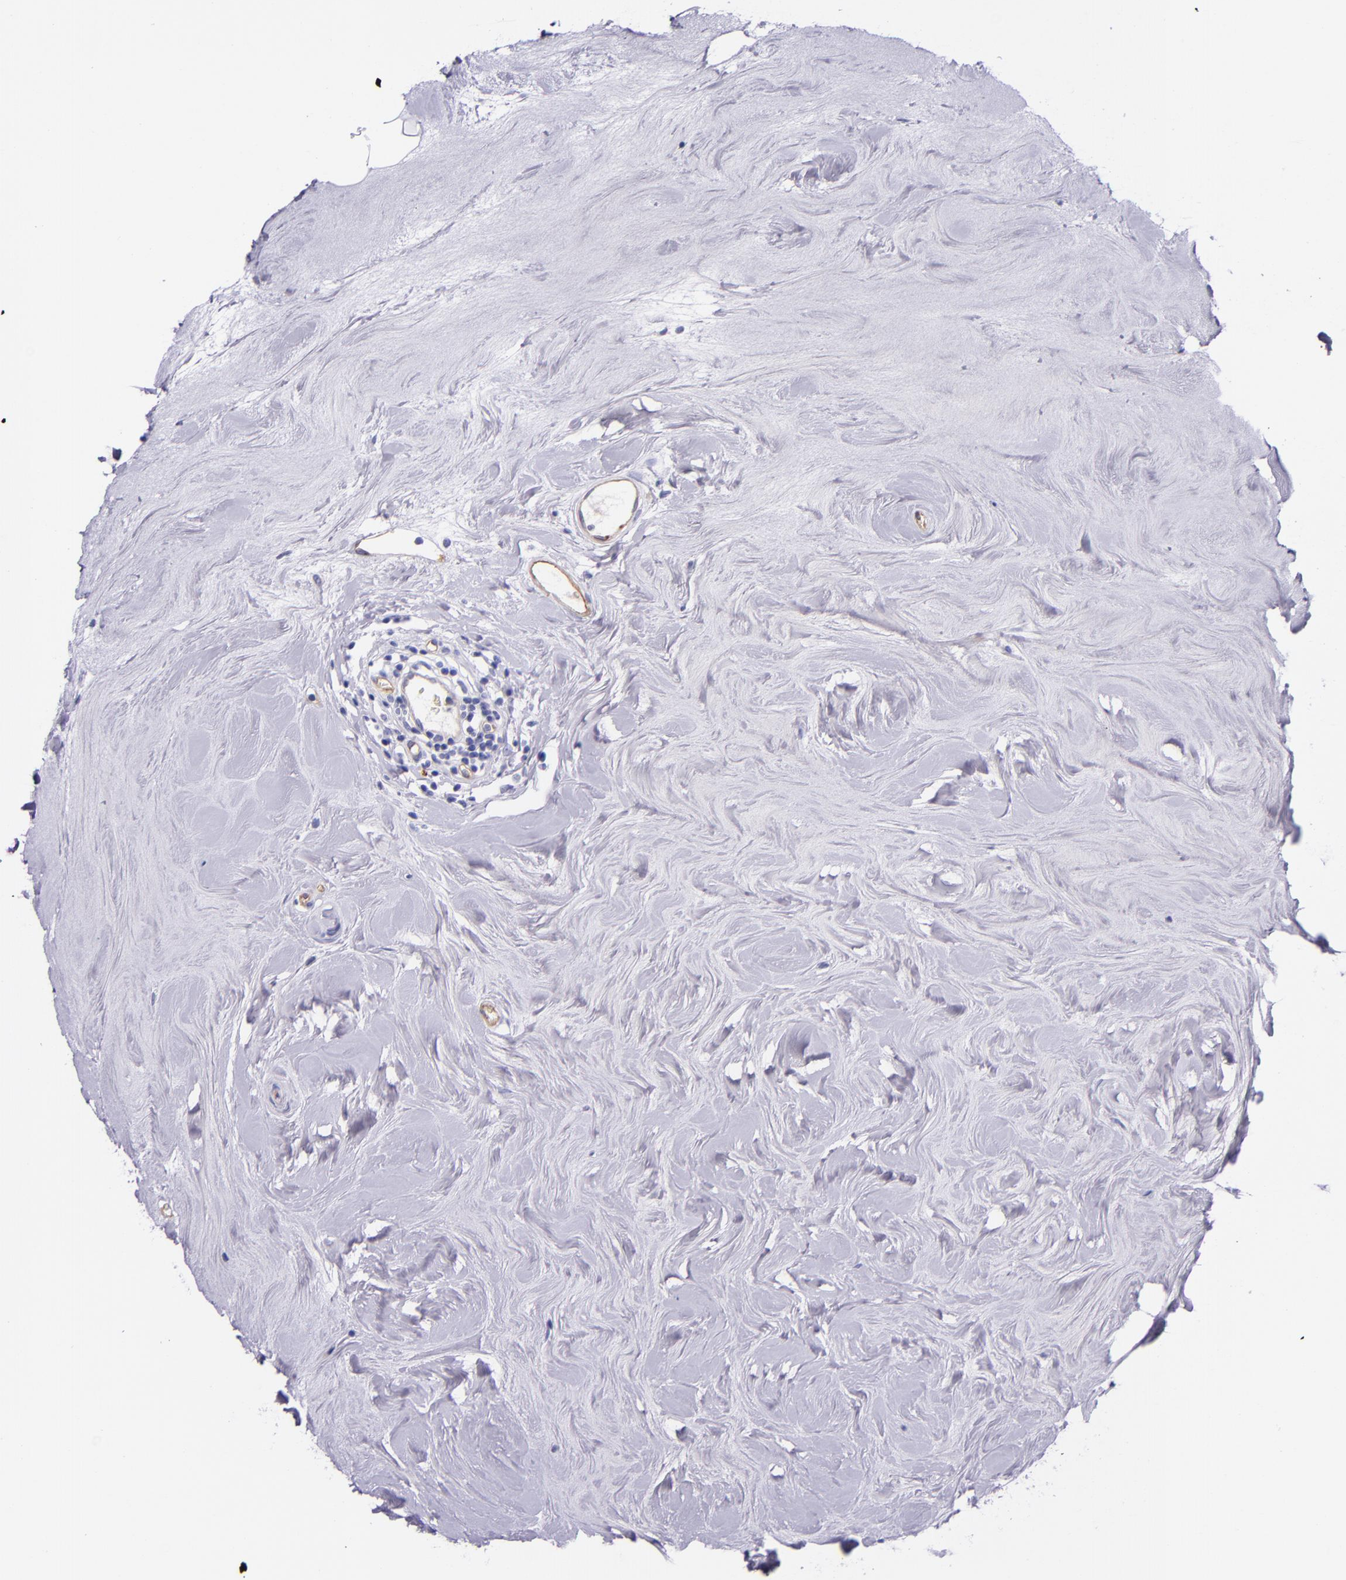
{"staining": {"intensity": "negative", "quantity": "none", "location": "none"}, "tissue": "breast cancer", "cell_type": "Tumor cells", "image_type": "cancer", "snomed": [{"axis": "morphology", "description": "Duct carcinoma"}, {"axis": "topography", "description": "Breast"}], "caption": "This micrograph is of breast cancer stained with immunohistochemistry to label a protein in brown with the nuclei are counter-stained blue. There is no staining in tumor cells. Brightfield microscopy of immunohistochemistry (IHC) stained with DAB (brown) and hematoxylin (blue), captured at high magnification.", "gene": "NOS3", "patient": {"sex": "female", "age": 40}}